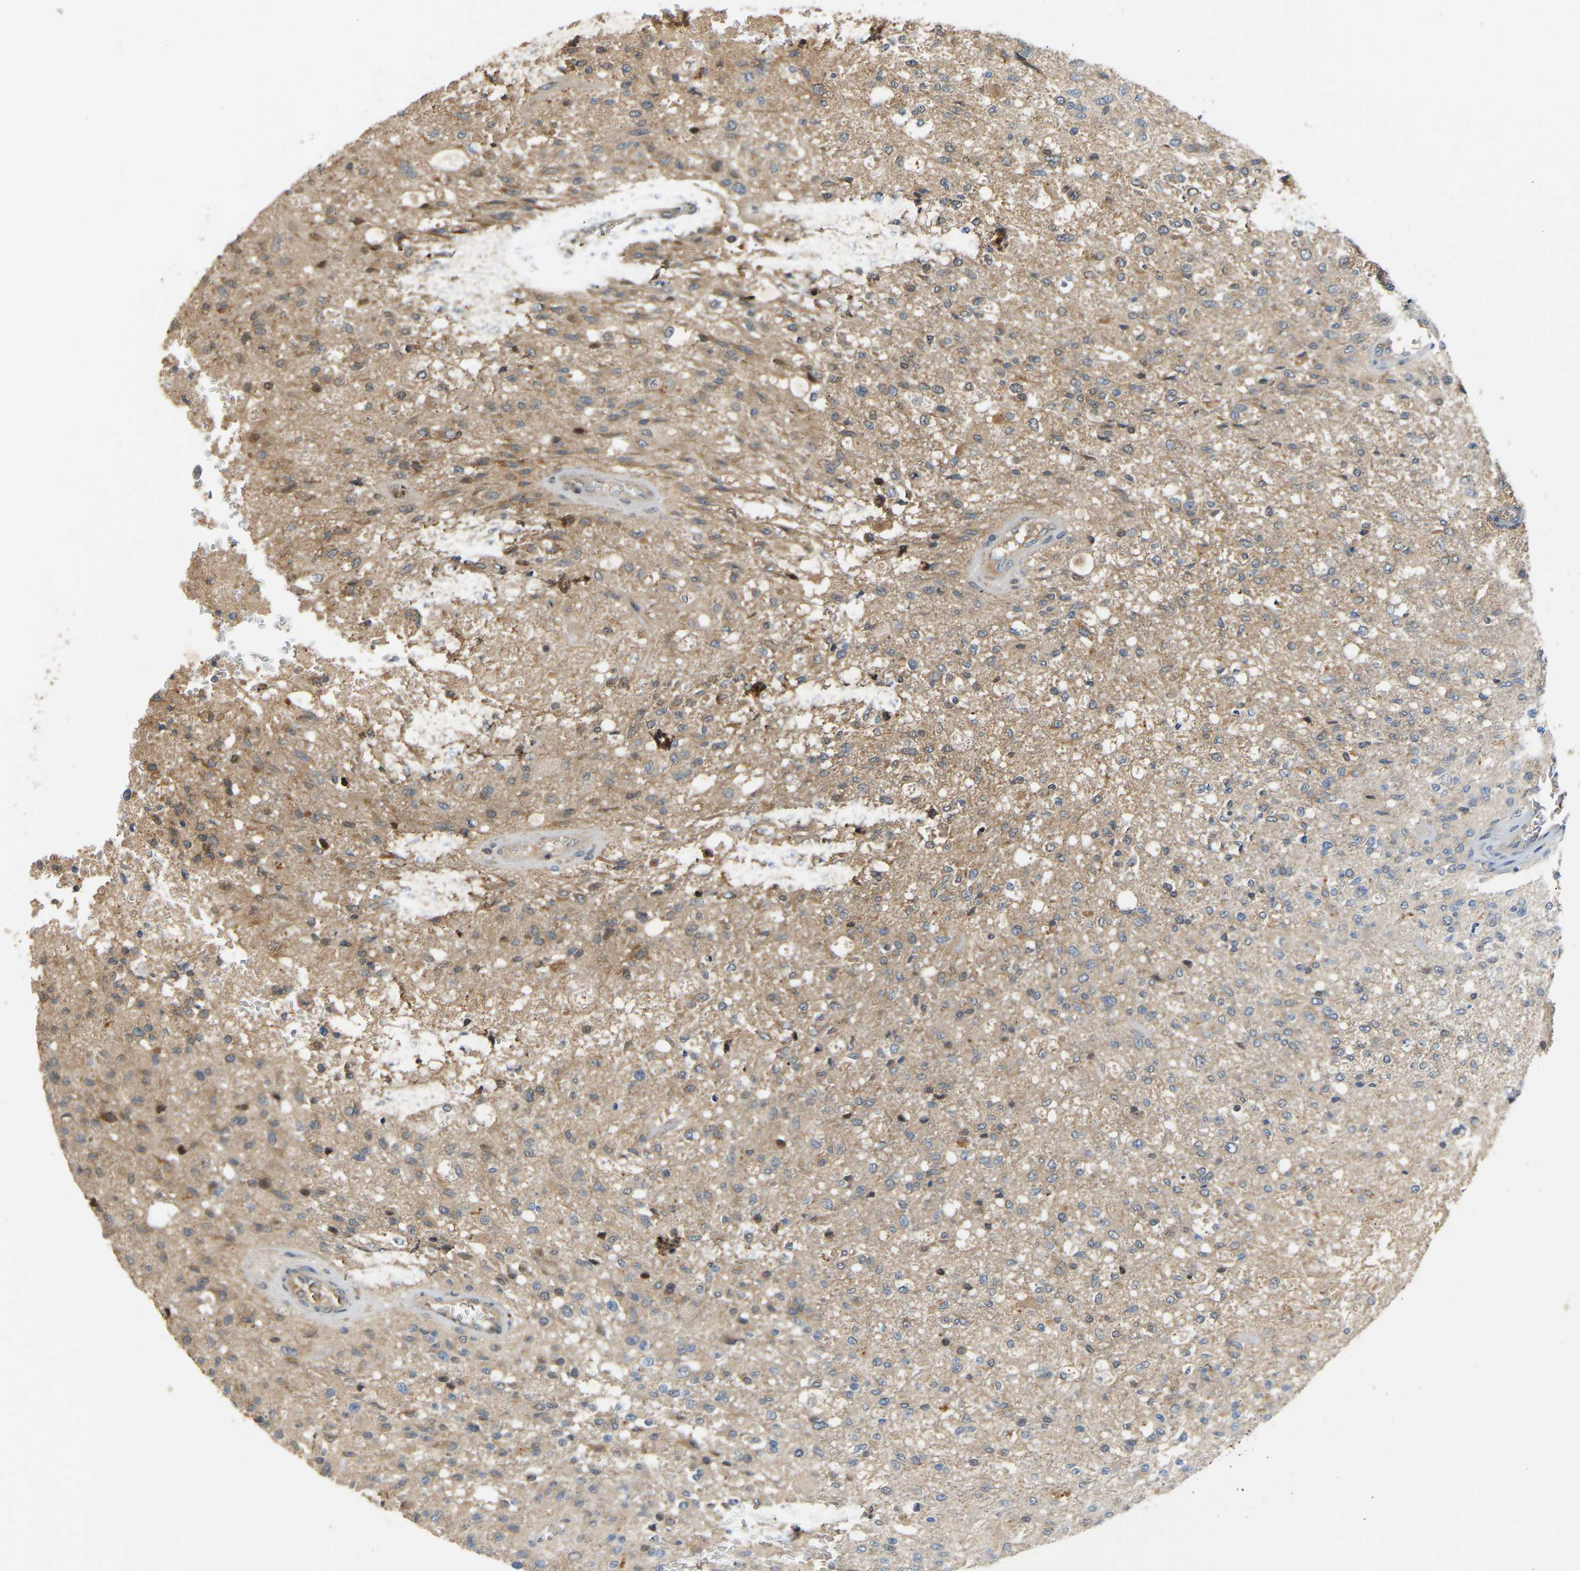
{"staining": {"intensity": "moderate", "quantity": "25%-75%", "location": "cytoplasmic/membranous"}, "tissue": "glioma", "cell_type": "Tumor cells", "image_type": "cancer", "snomed": [{"axis": "morphology", "description": "Normal tissue, NOS"}, {"axis": "morphology", "description": "Glioma, malignant, High grade"}, {"axis": "topography", "description": "Cerebral cortex"}], "caption": "Moderate cytoplasmic/membranous protein positivity is appreciated in approximately 25%-75% of tumor cells in glioma.", "gene": "PTCD1", "patient": {"sex": "male", "age": 77}}